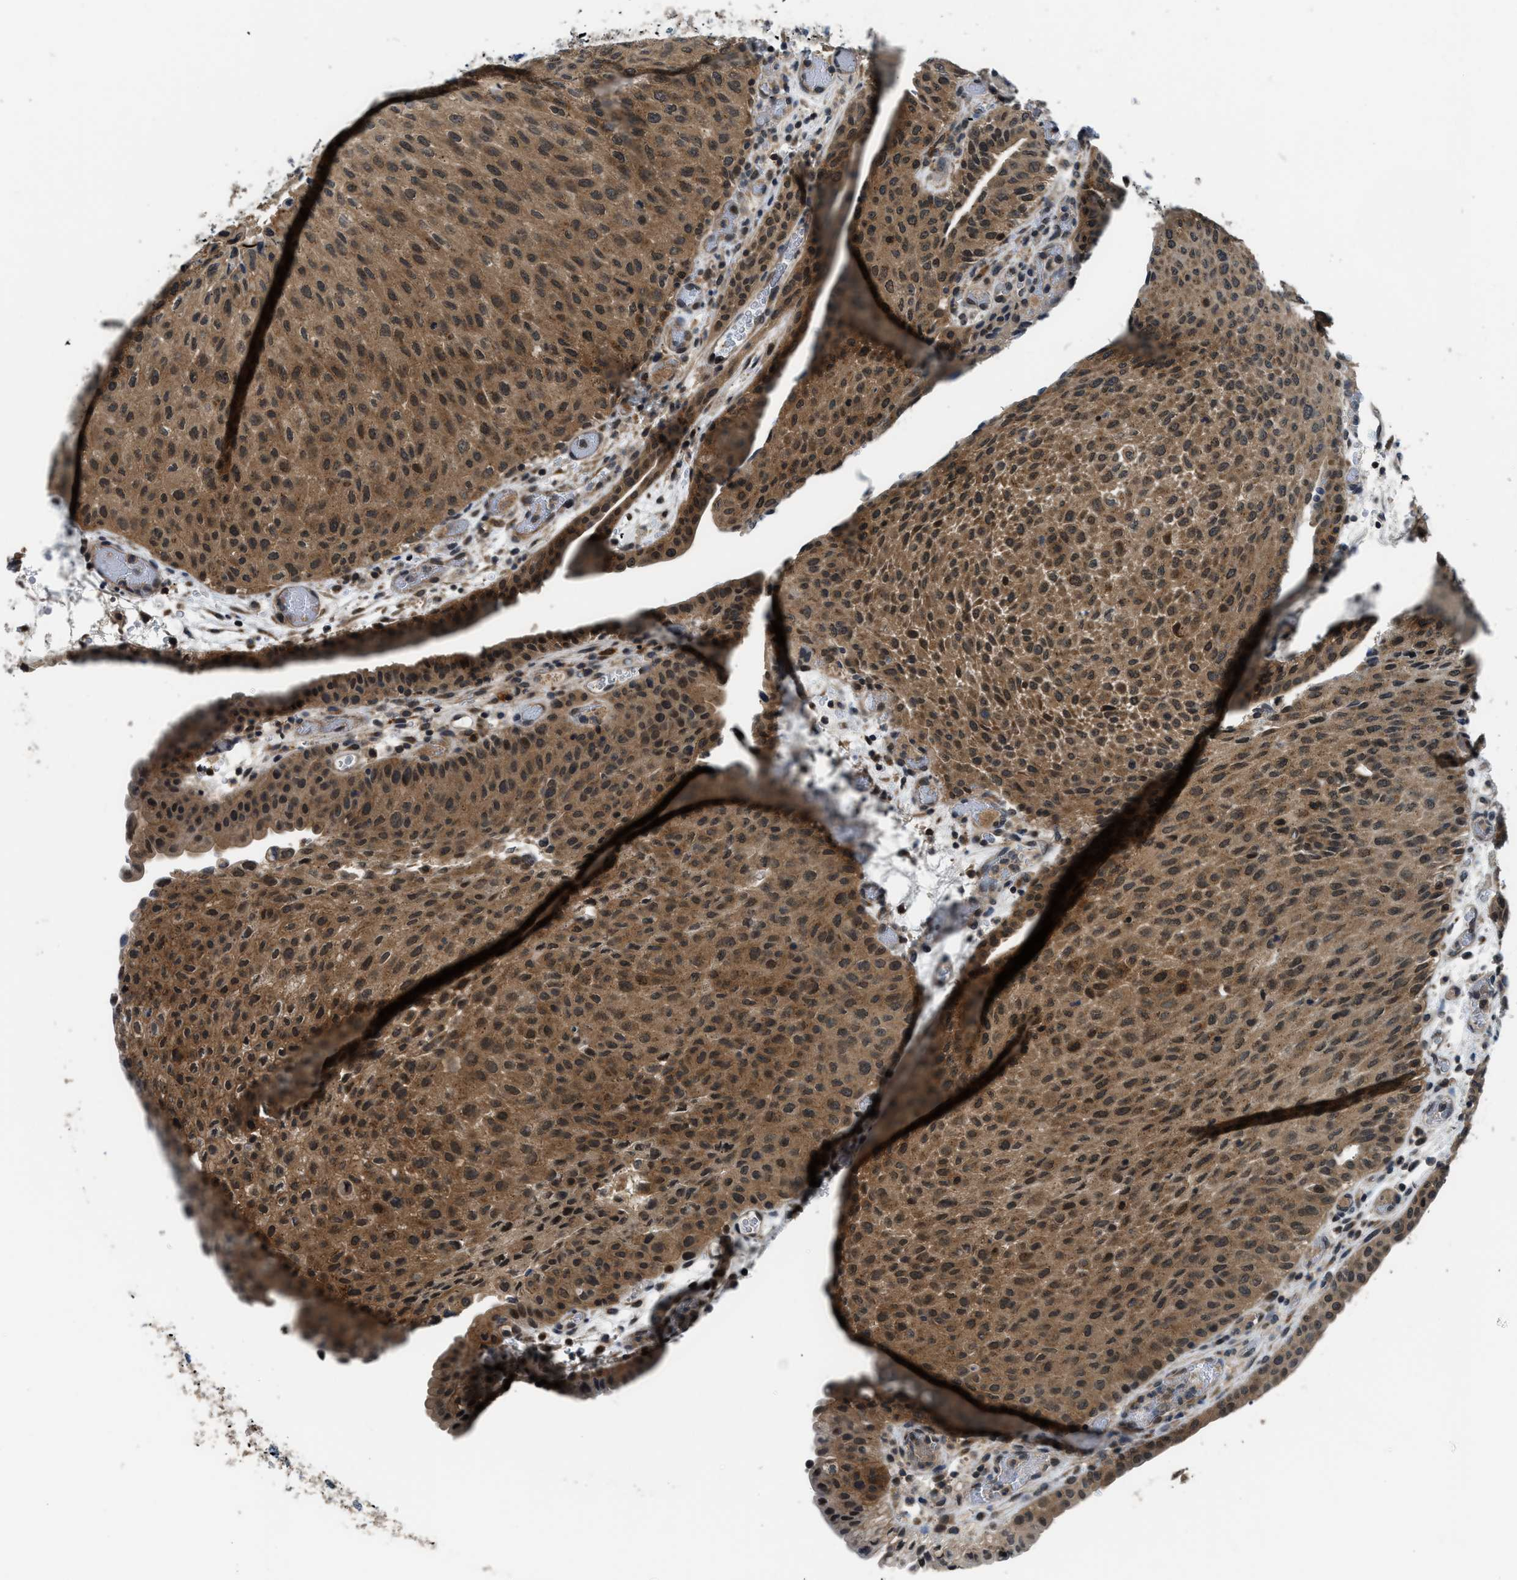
{"staining": {"intensity": "moderate", "quantity": ">75%", "location": "cytoplasmic/membranous,nuclear"}, "tissue": "urothelial cancer", "cell_type": "Tumor cells", "image_type": "cancer", "snomed": [{"axis": "morphology", "description": "Urothelial carcinoma, Low grade"}, {"axis": "morphology", "description": "Urothelial carcinoma, High grade"}, {"axis": "topography", "description": "Urinary bladder"}], "caption": "Moderate cytoplasmic/membranous and nuclear expression for a protein is seen in approximately >75% of tumor cells of high-grade urothelial carcinoma using immunohistochemistry.", "gene": "MTMR1", "patient": {"sex": "male", "age": 35}}